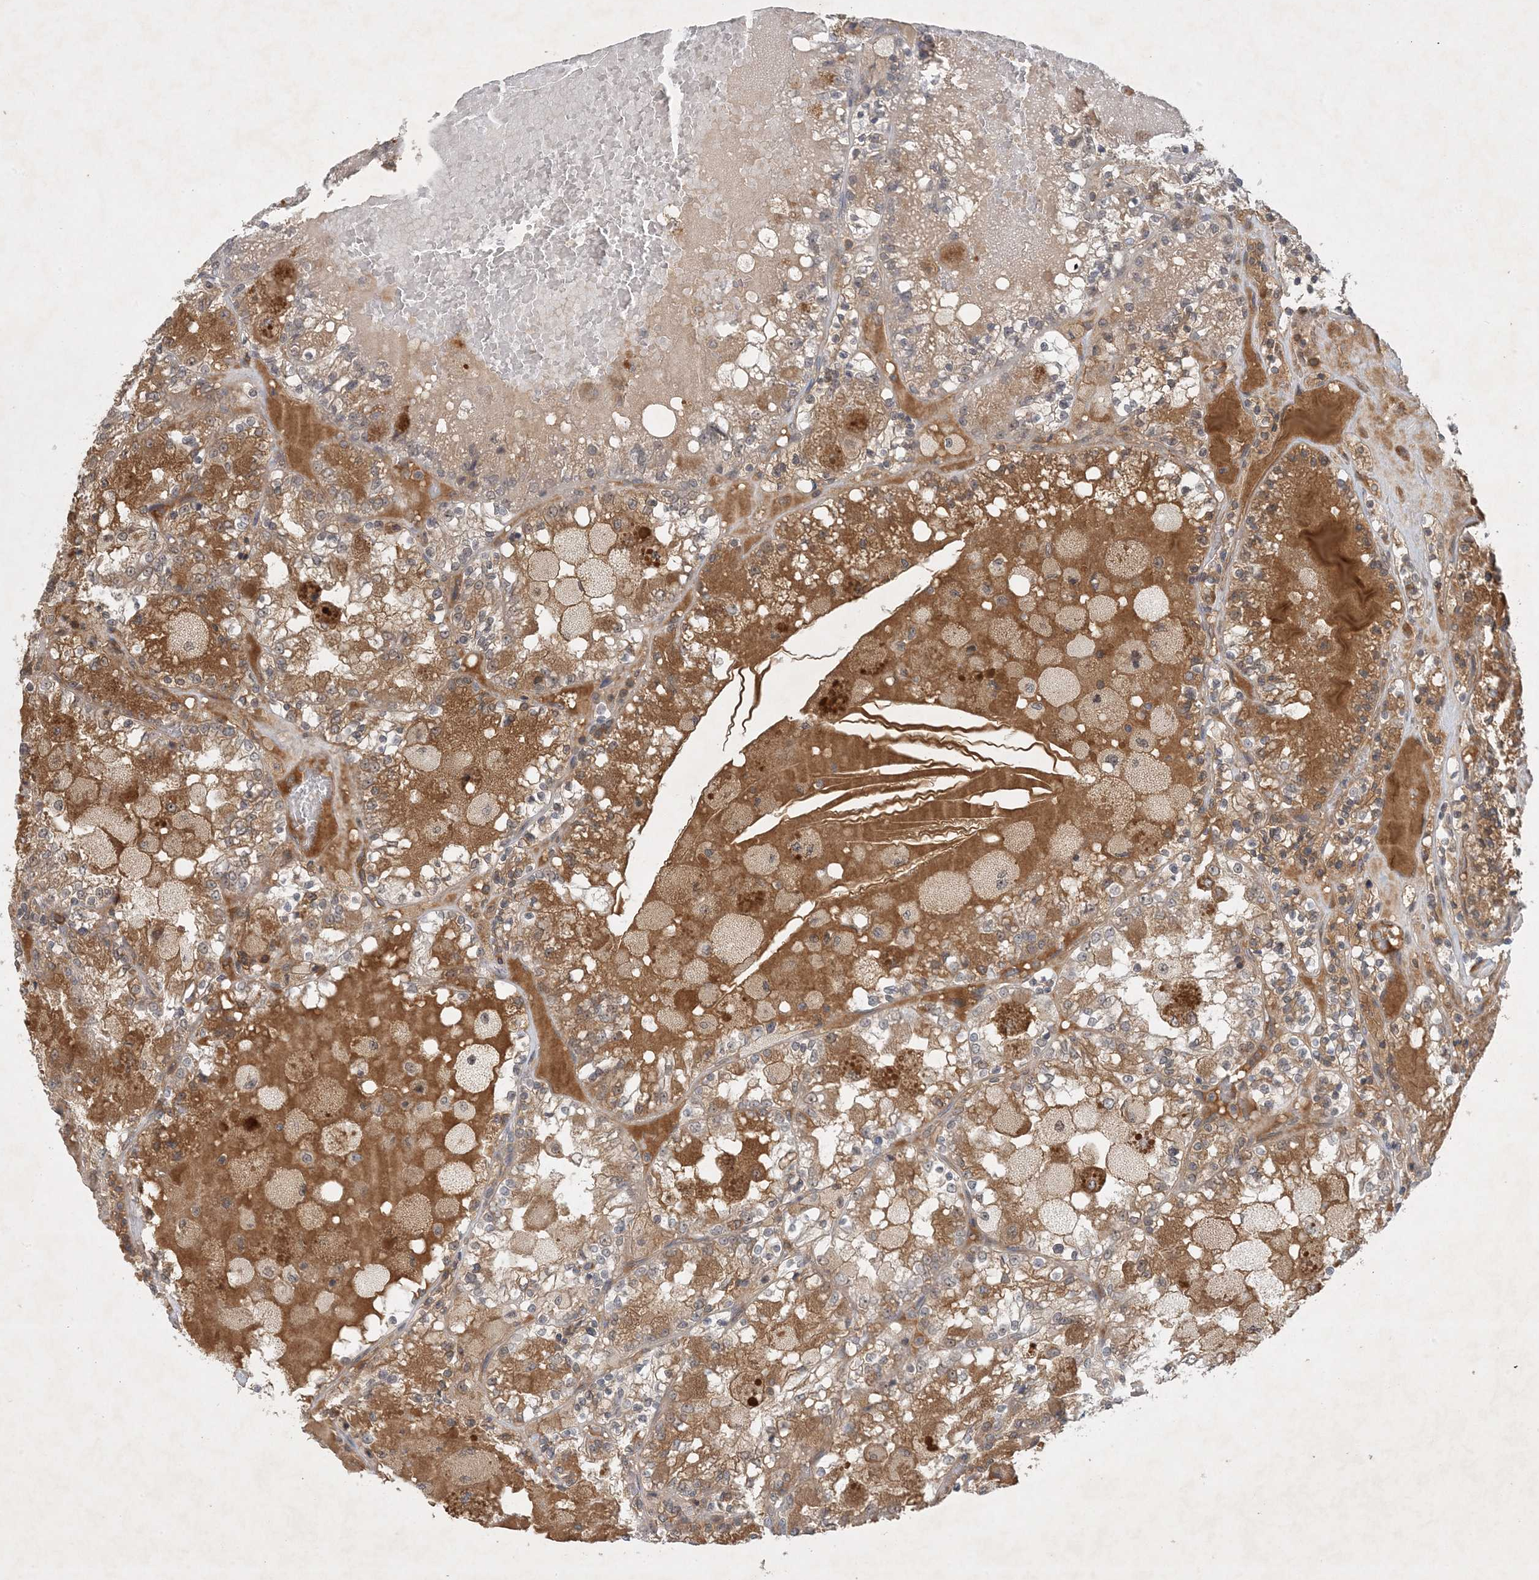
{"staining": {"intensity": "moderate", "quantity": "<25%", "location": "cytoplasmic/membranous"}, "tissue": "renal cancer", "cell_type": "Tumor cells", "image_type": "cancer", "snomed": [{"axis": "morphology", "description": "Adenocarcinoma, NOS"}, {"axis": "topography", "description": "Kidney"}], "caption": "Moderate cytoplasmic/membranous positivity is seen in about <25% of tumor cells in adenocarcinoma (renal).", "gene": "ZCCHC4", "patient": {"sex": "female", "age": 56}}